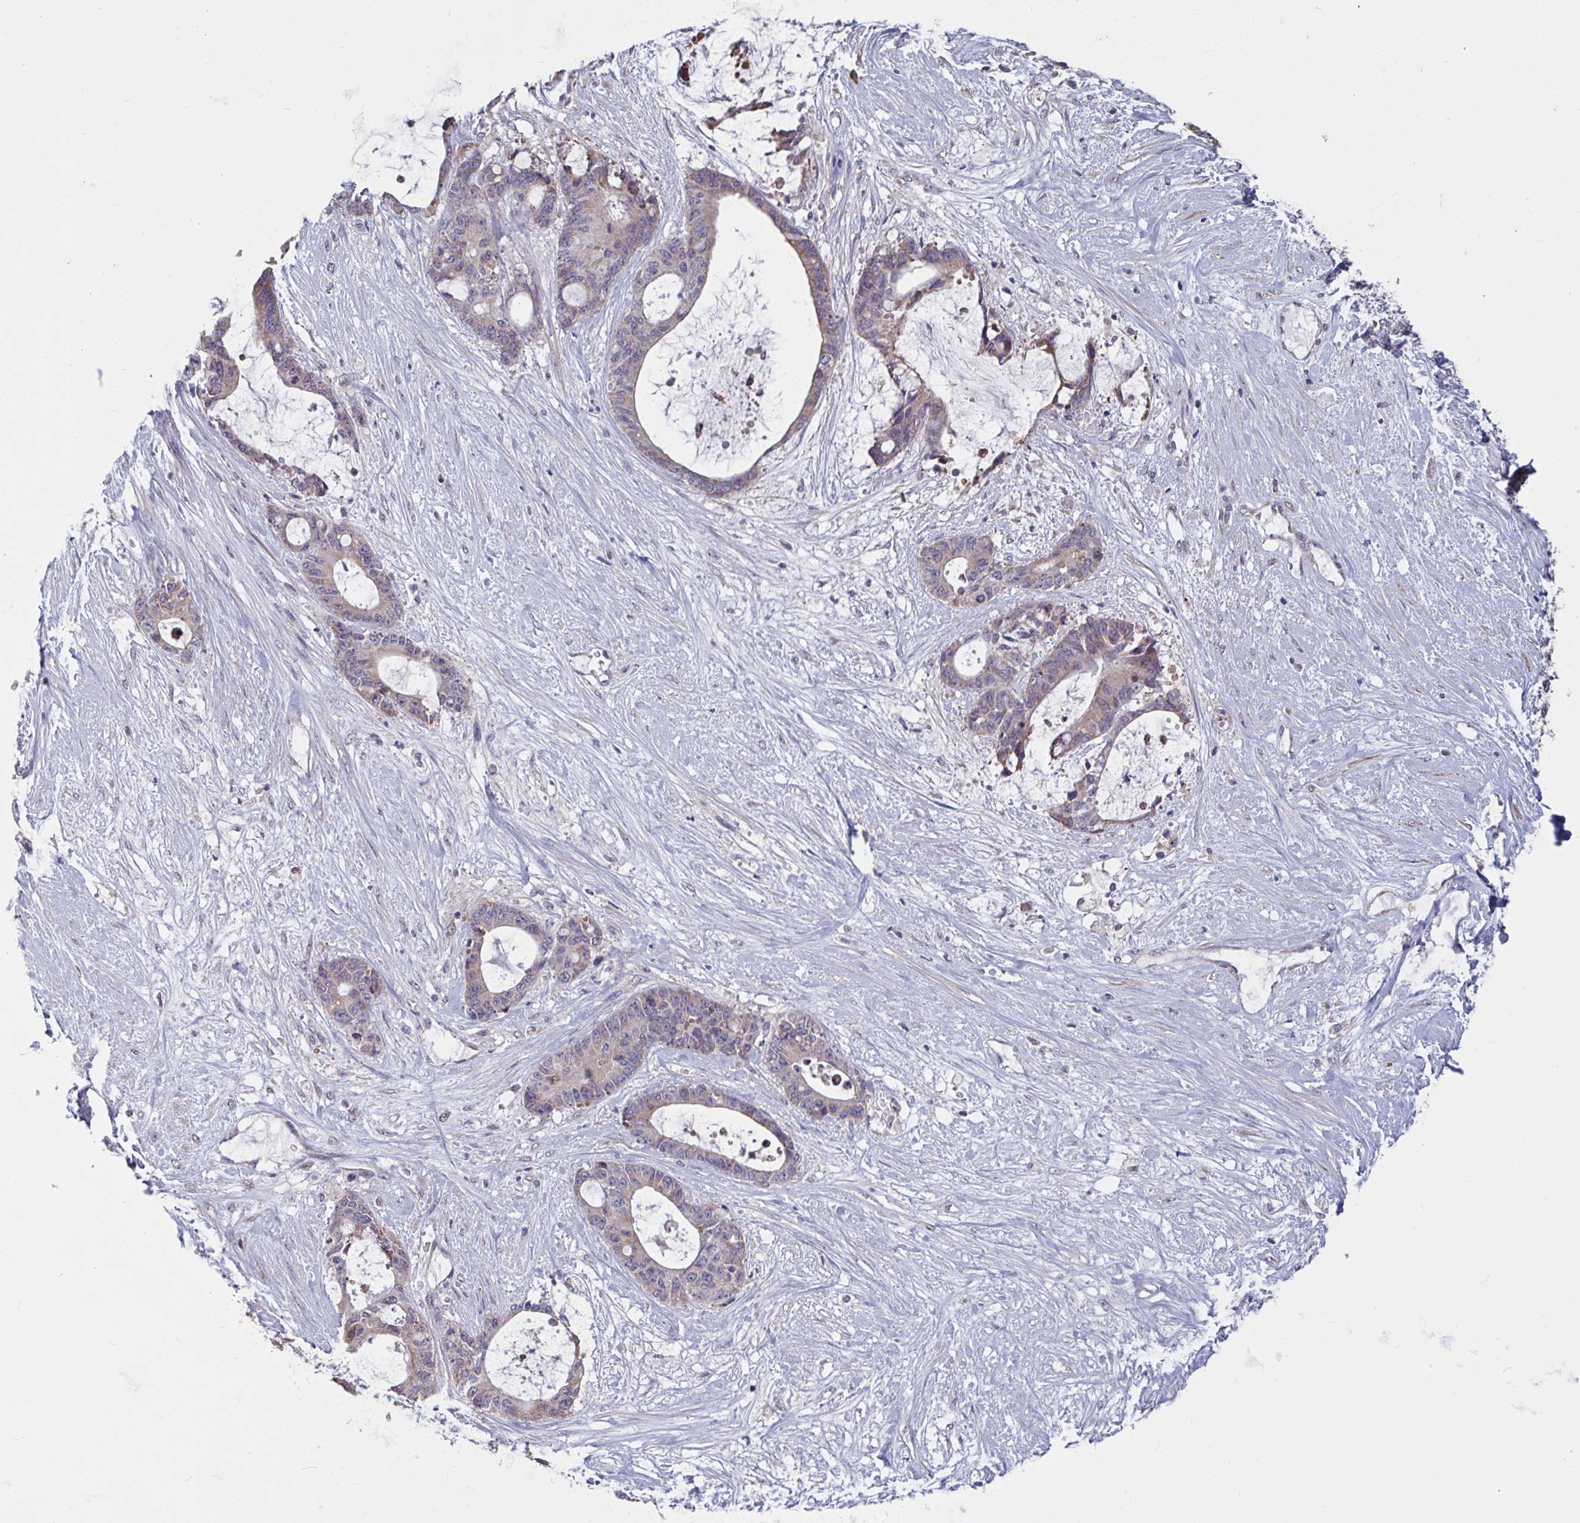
{"staining": {"intensity": "weak", "quantity": "<25%", "location": "cytoplasmic/membranous"}, "tissue": "liver cancer", "cell_type": "Tumor cells", "image_type": "cancer", "snomed": [{"axis": "morphology", "description": "Normal tissue, NOS"}, {"axis": "morphology", "description": "Cholangiocarcinoma"}, {"axis": "topography", "description": "Liver"}, {"axis": "topography", "description": "Peripheral nerve tissue"}], "caption": "Tumor cells are negative for protein expression in human liver cancer (cholangiocarcinoma).", "gene": "CD1E", "patient": {"sex": "female", "age": 73}}